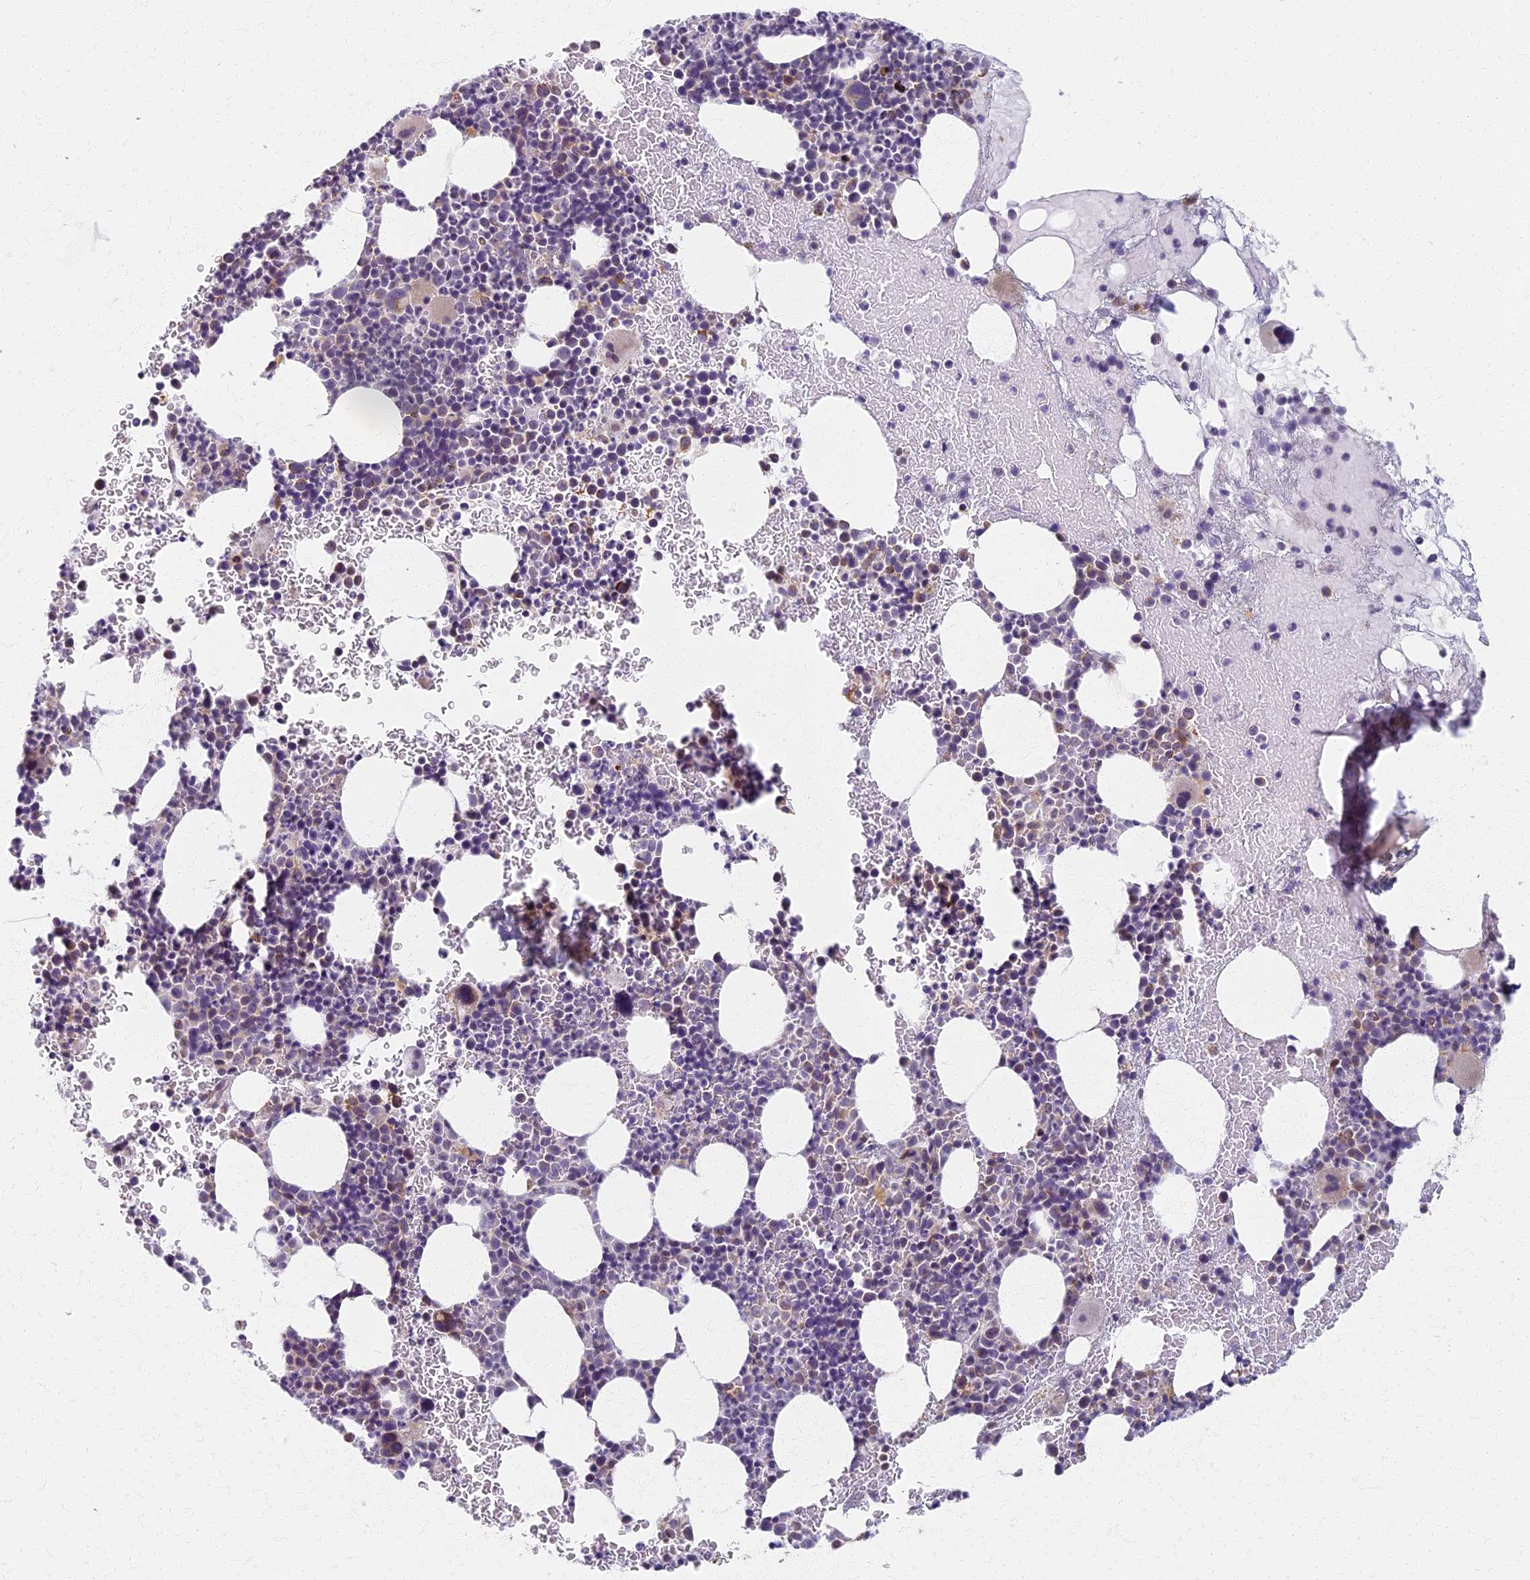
{"staining": {"intensity": "weak", "quantity": "<25%", "location": "cytoplasmic/membranous"}, "tissue": "bone marrow", "cell_type": "Hematopoietic cells", "image_type": "normal", "snomed": [{"axis": "morphology", "description": "Normal tissue, NOS"}, {"axis": "topography", "description": "Bone marrow"}], "caption": "Unremarkable bone marrow was stained to show a protein in brown. There is no significant expression in hematopoietic cells.", "gene": "MRPS25", "patient": {"sex": "female", "age": 83}}